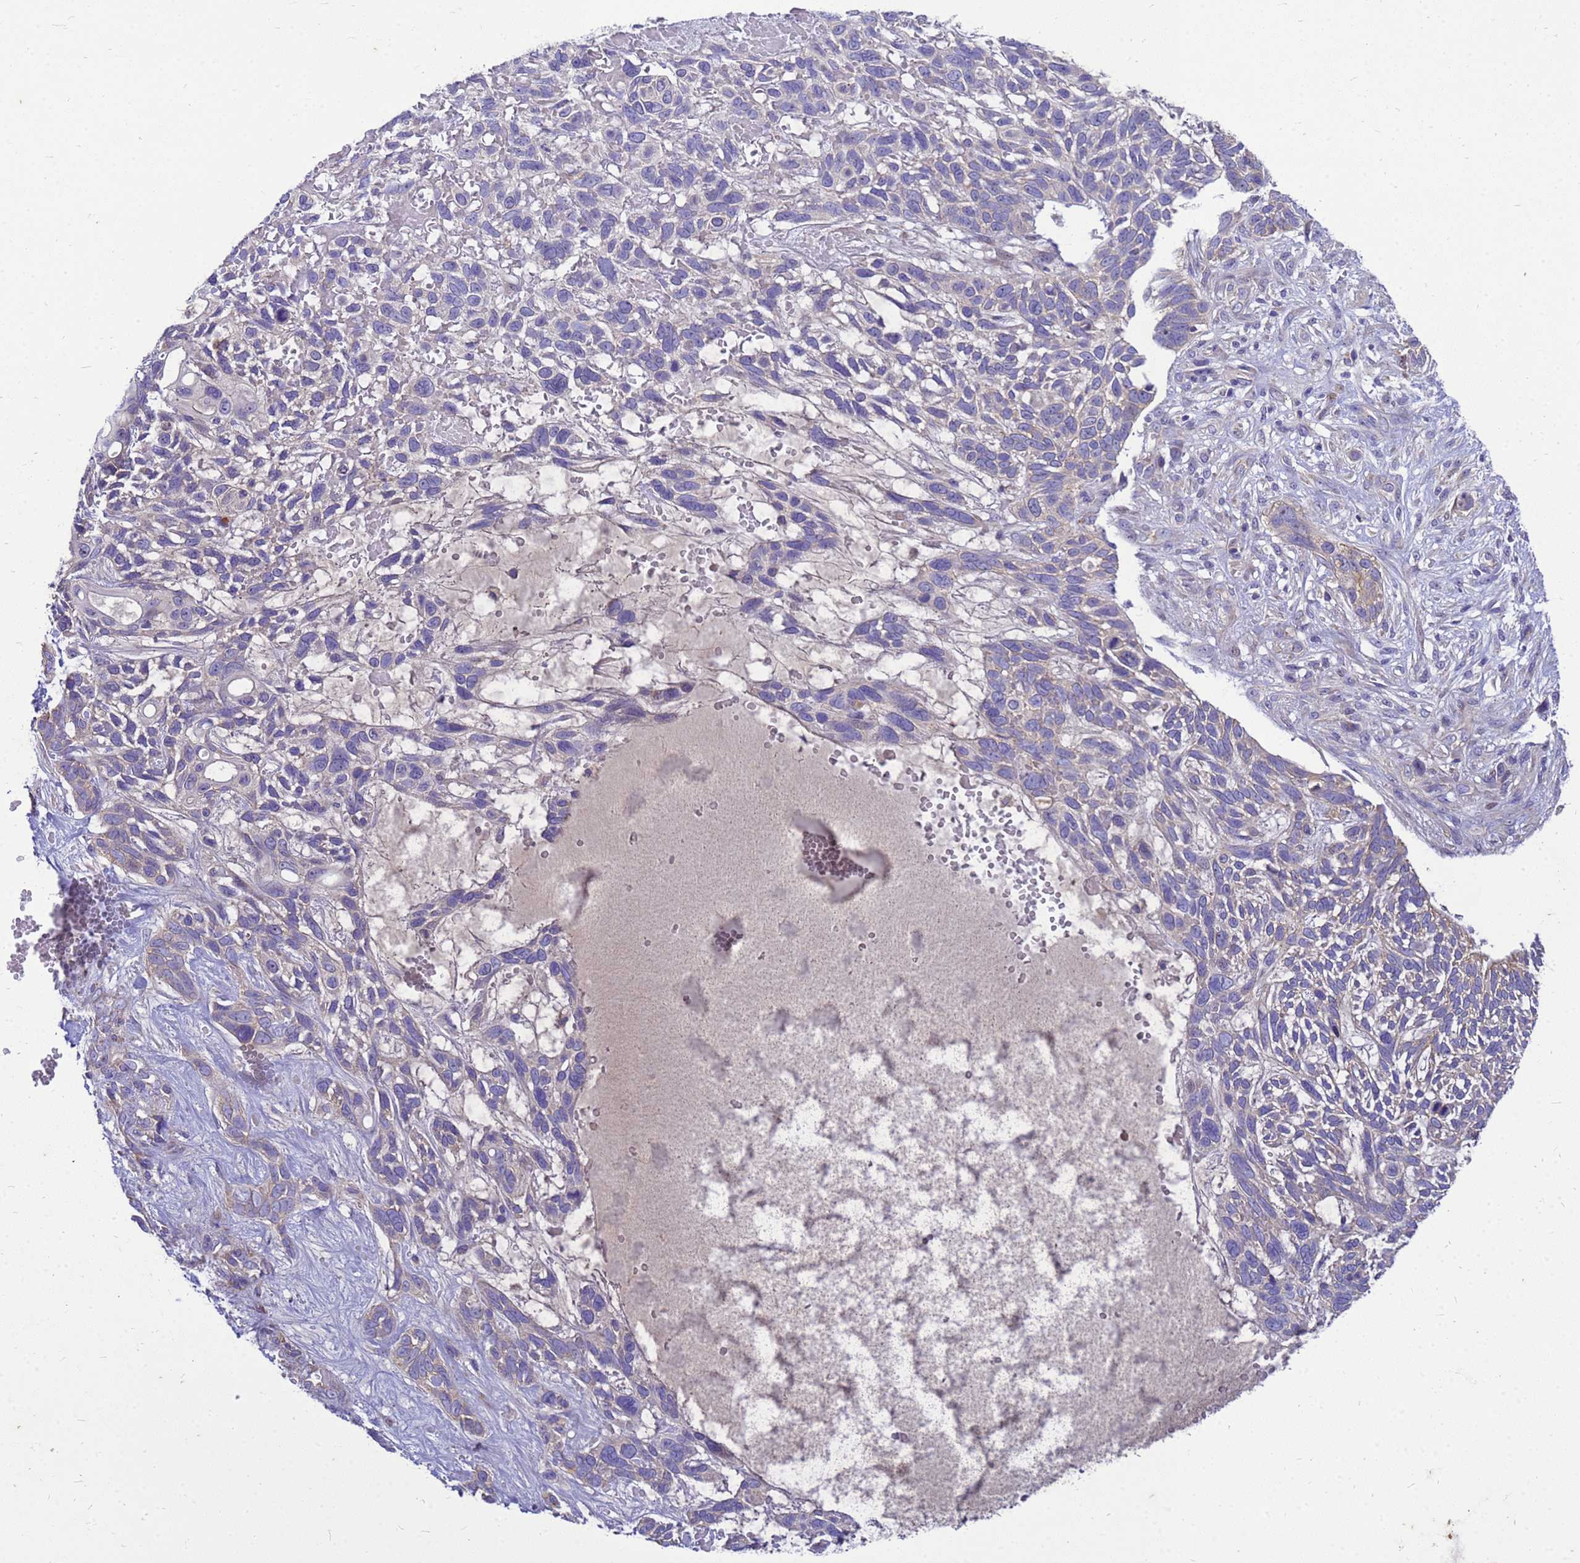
{"staining": {"intensity": "negative", "quantity": "none", "location": "none"}, "tissue": "skin cancer", "cell_type": "Tumor cells", "image_type": "cancer", "snomed": [{"axis": "morphology", "description": "Basal cell carcinoma"}, {"axis": "topography", "description": "Skin"}], "caption": "Immunohistochemistry micrograph of human skin cancer stained for a protein (brown), which demonstrates no positivity in tumor cells.", "gene": "POP7", "patient": {"sex": "male", "age": 88}}